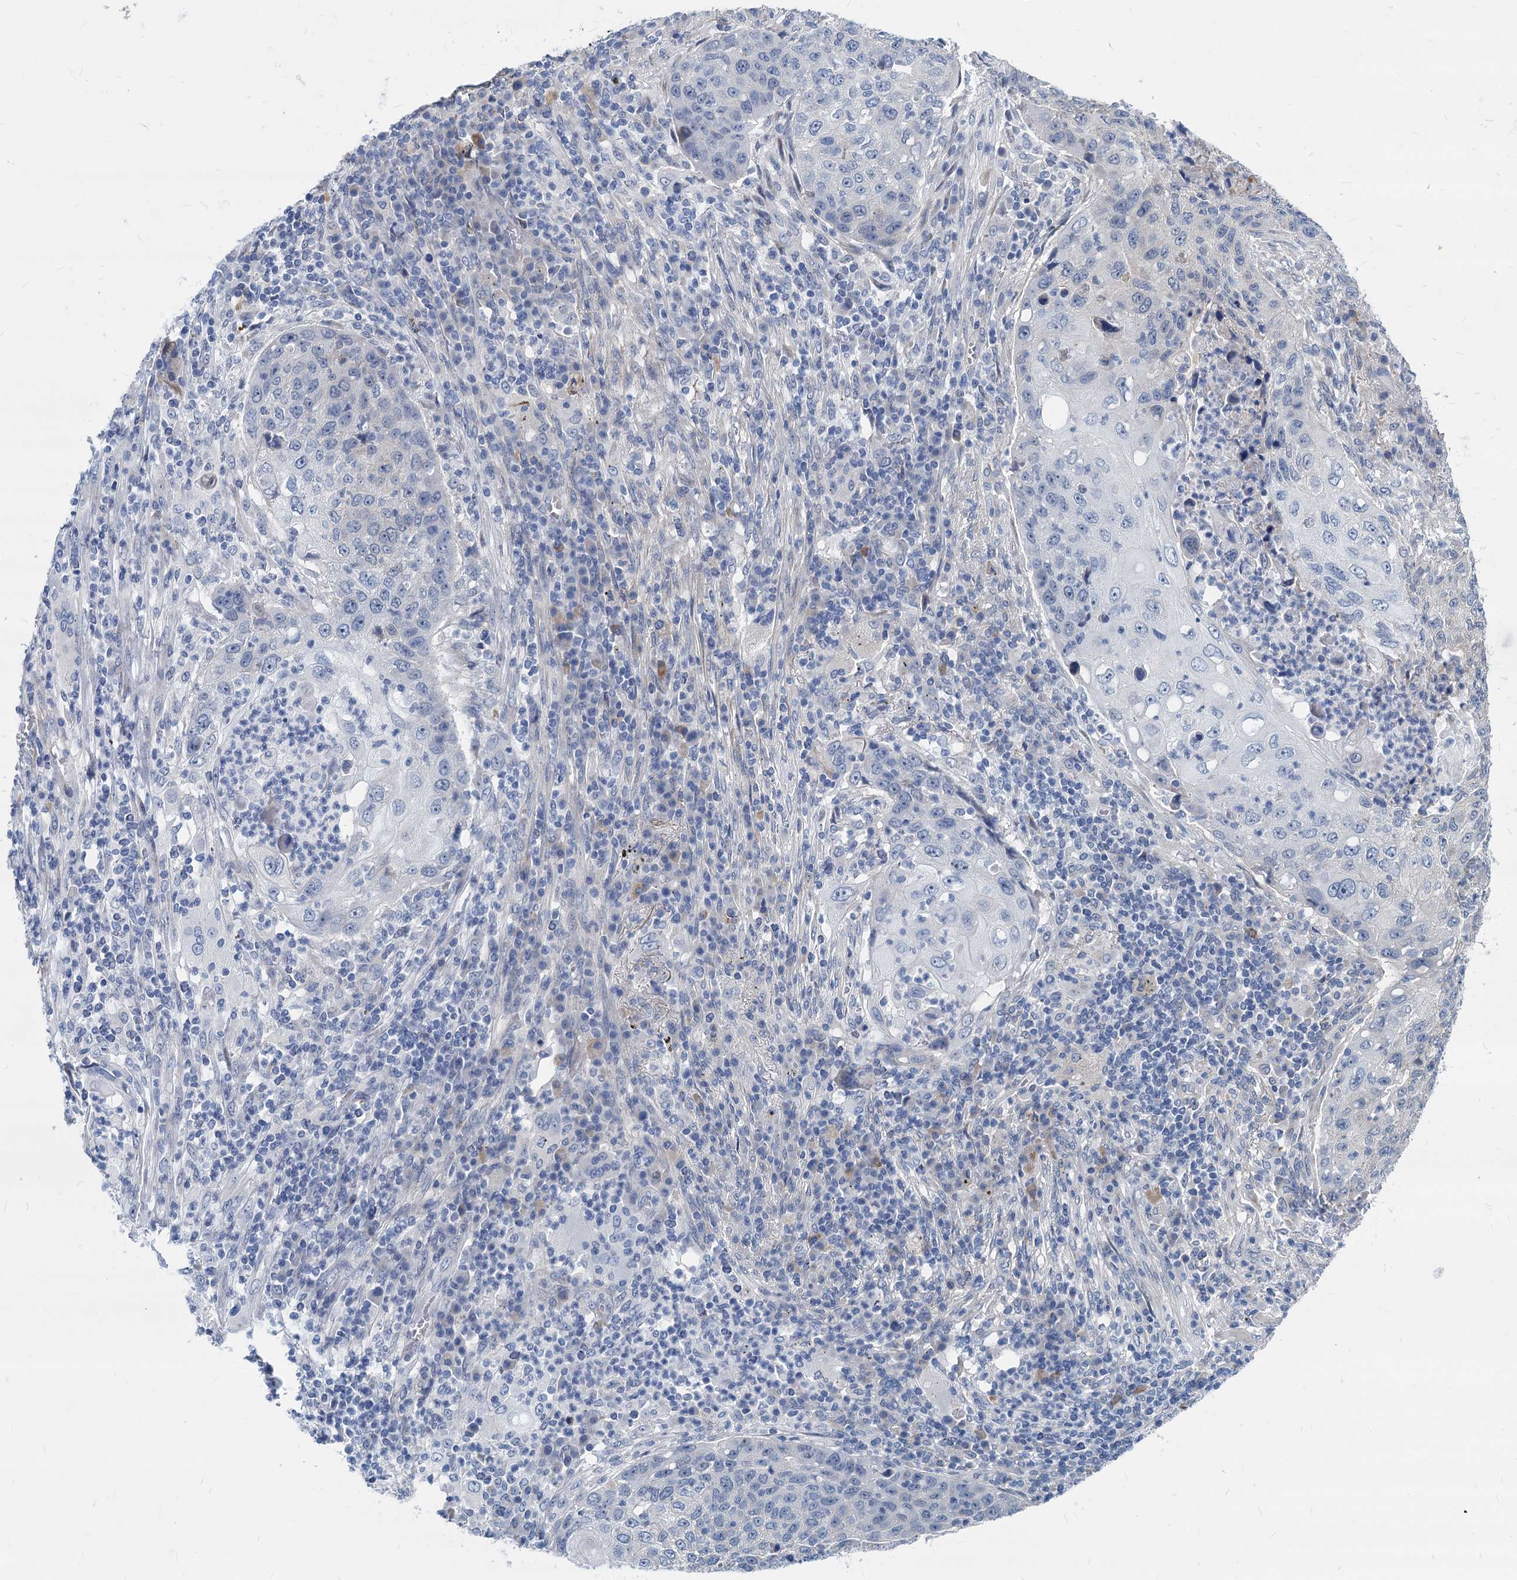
{"staining": {"intensity": "negative", "quantity": "none", "location": "none"}, "tissue": "lung cancer", "cell_type": "Tumor cells", "image_type": "cancer", "snomed": [{"axis": "morphology", "description": "Squamous cell carcinoma, NOS"}, {"axis": "topography", "description": "Lung"}], "caption": "High magnification brightfield microscopy of lung cancer (squamous cell carcinoma) stained with DAB (brown) and counterstained with hematoxylin (blue): tumor cells show no significant expression.", "gene": "GSTM3", "patient": {"sex": "female", "age": 63}}